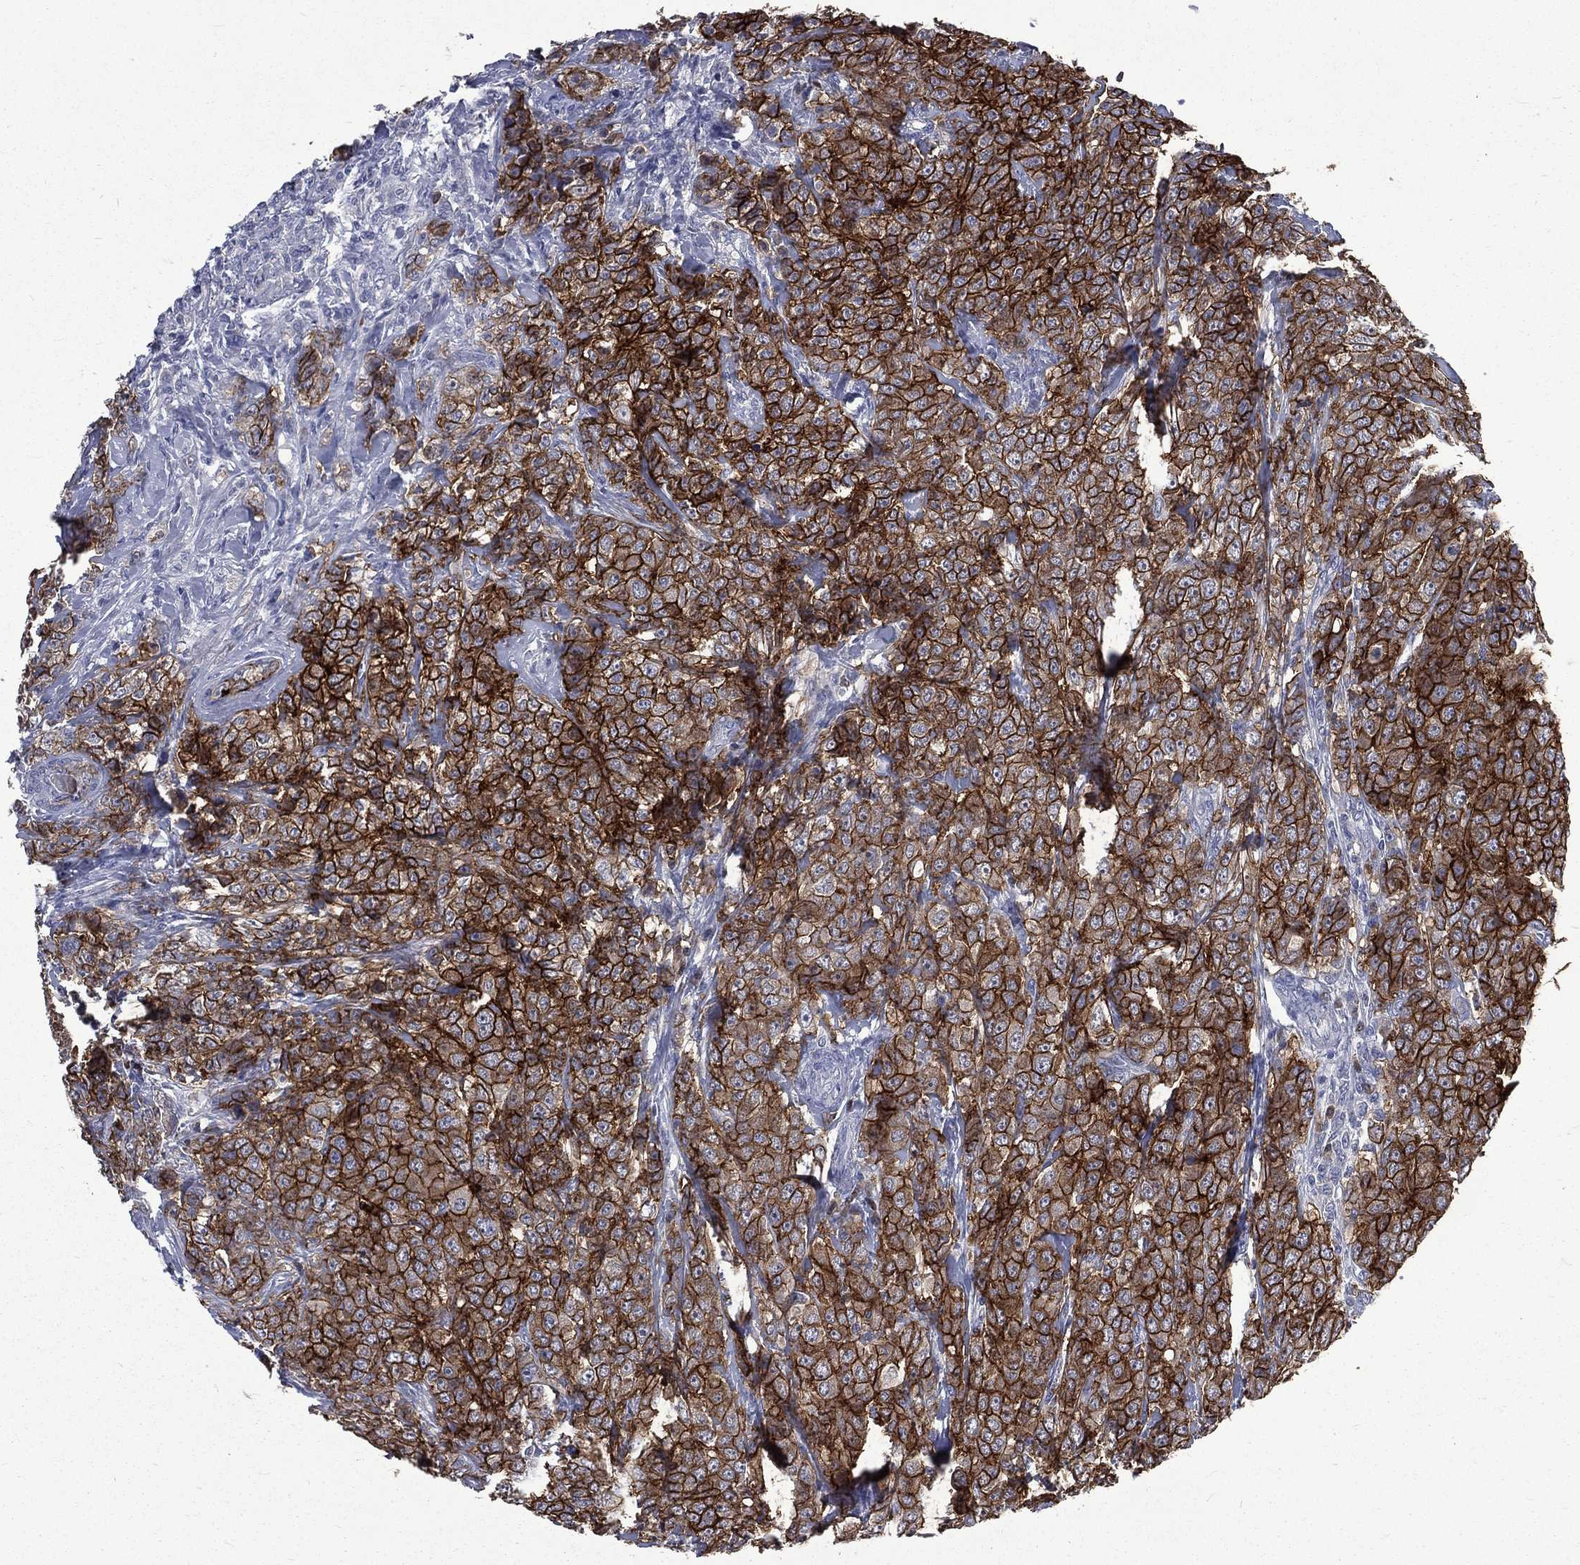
{"staining": {"intensity": "strong", "quantity": ">75%", "location": "cytoplasmic/membranous"}, "tissue": "breast cancer", "cell_type": "Tumor cells", "image_type": "cancer", "snomed": [{"axis": "morphology", "description": "Duct carcinoma"}, {"axis": "topography", "description": "Breast"}], "caption": "Immunohistochemical staining of human breast infiltrating ductal carcinoma reveals high levels of strong cytoplasmic/membranous positivity in approximately >75% of tumor cells.", "gene": "CA12", "patient": {"sex": "female", "age": 43}}